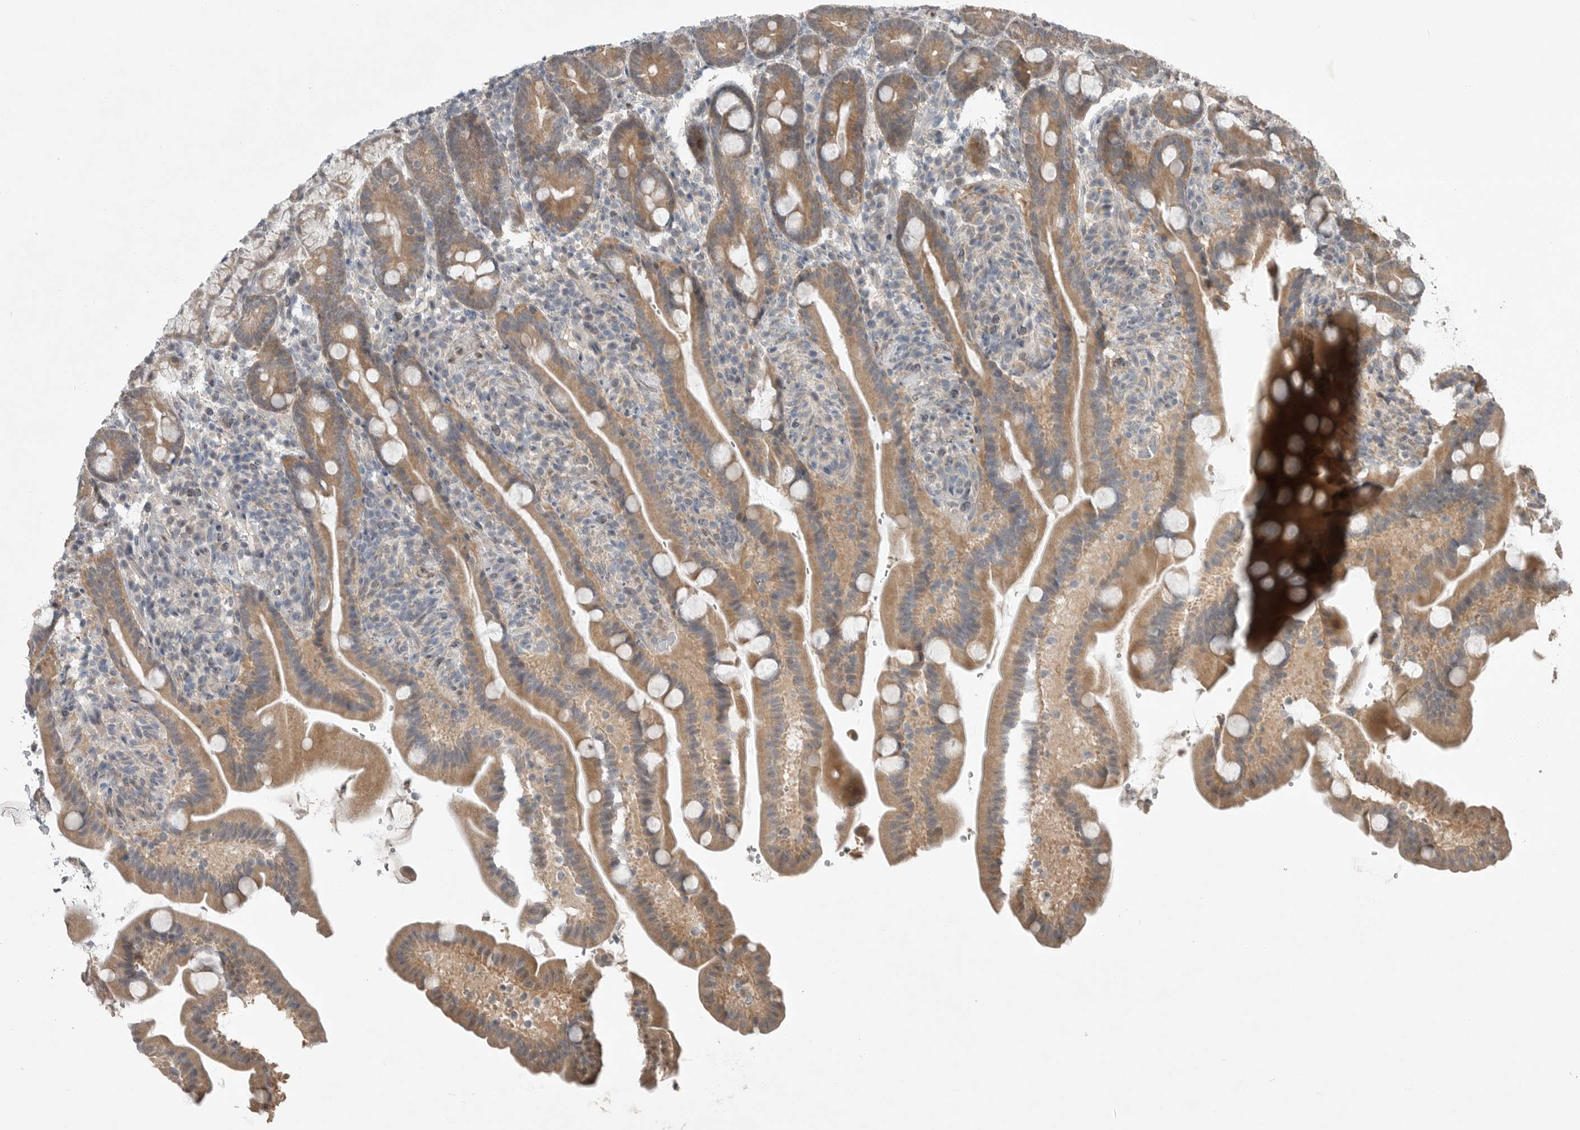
{"staining": {"intensity": "moderate", "quantity": ">75%", "location": "cytoplasmic/membranous"}, "tissue": "duodenum", "cell_type": "Glandular cells", "image_type": "normal", "snomed": [{"axis": "morphology", "description": "Normal tissue, NOS"}, {"axis": "topography", "description": "Duodenum"}], "caption": "A high-resolution micrograph shows immunohistochemistry staining of normal duodenum, which demonstrates moderate cytoplasmic/membranous expression in about >75% of glandular cells. (DAB (3,3'-diaminobenzidine) IHC with brightfield microscopy, high magnification).", "gene": "MFAP3L", "patient": {"sex": "male", "age": 54}}